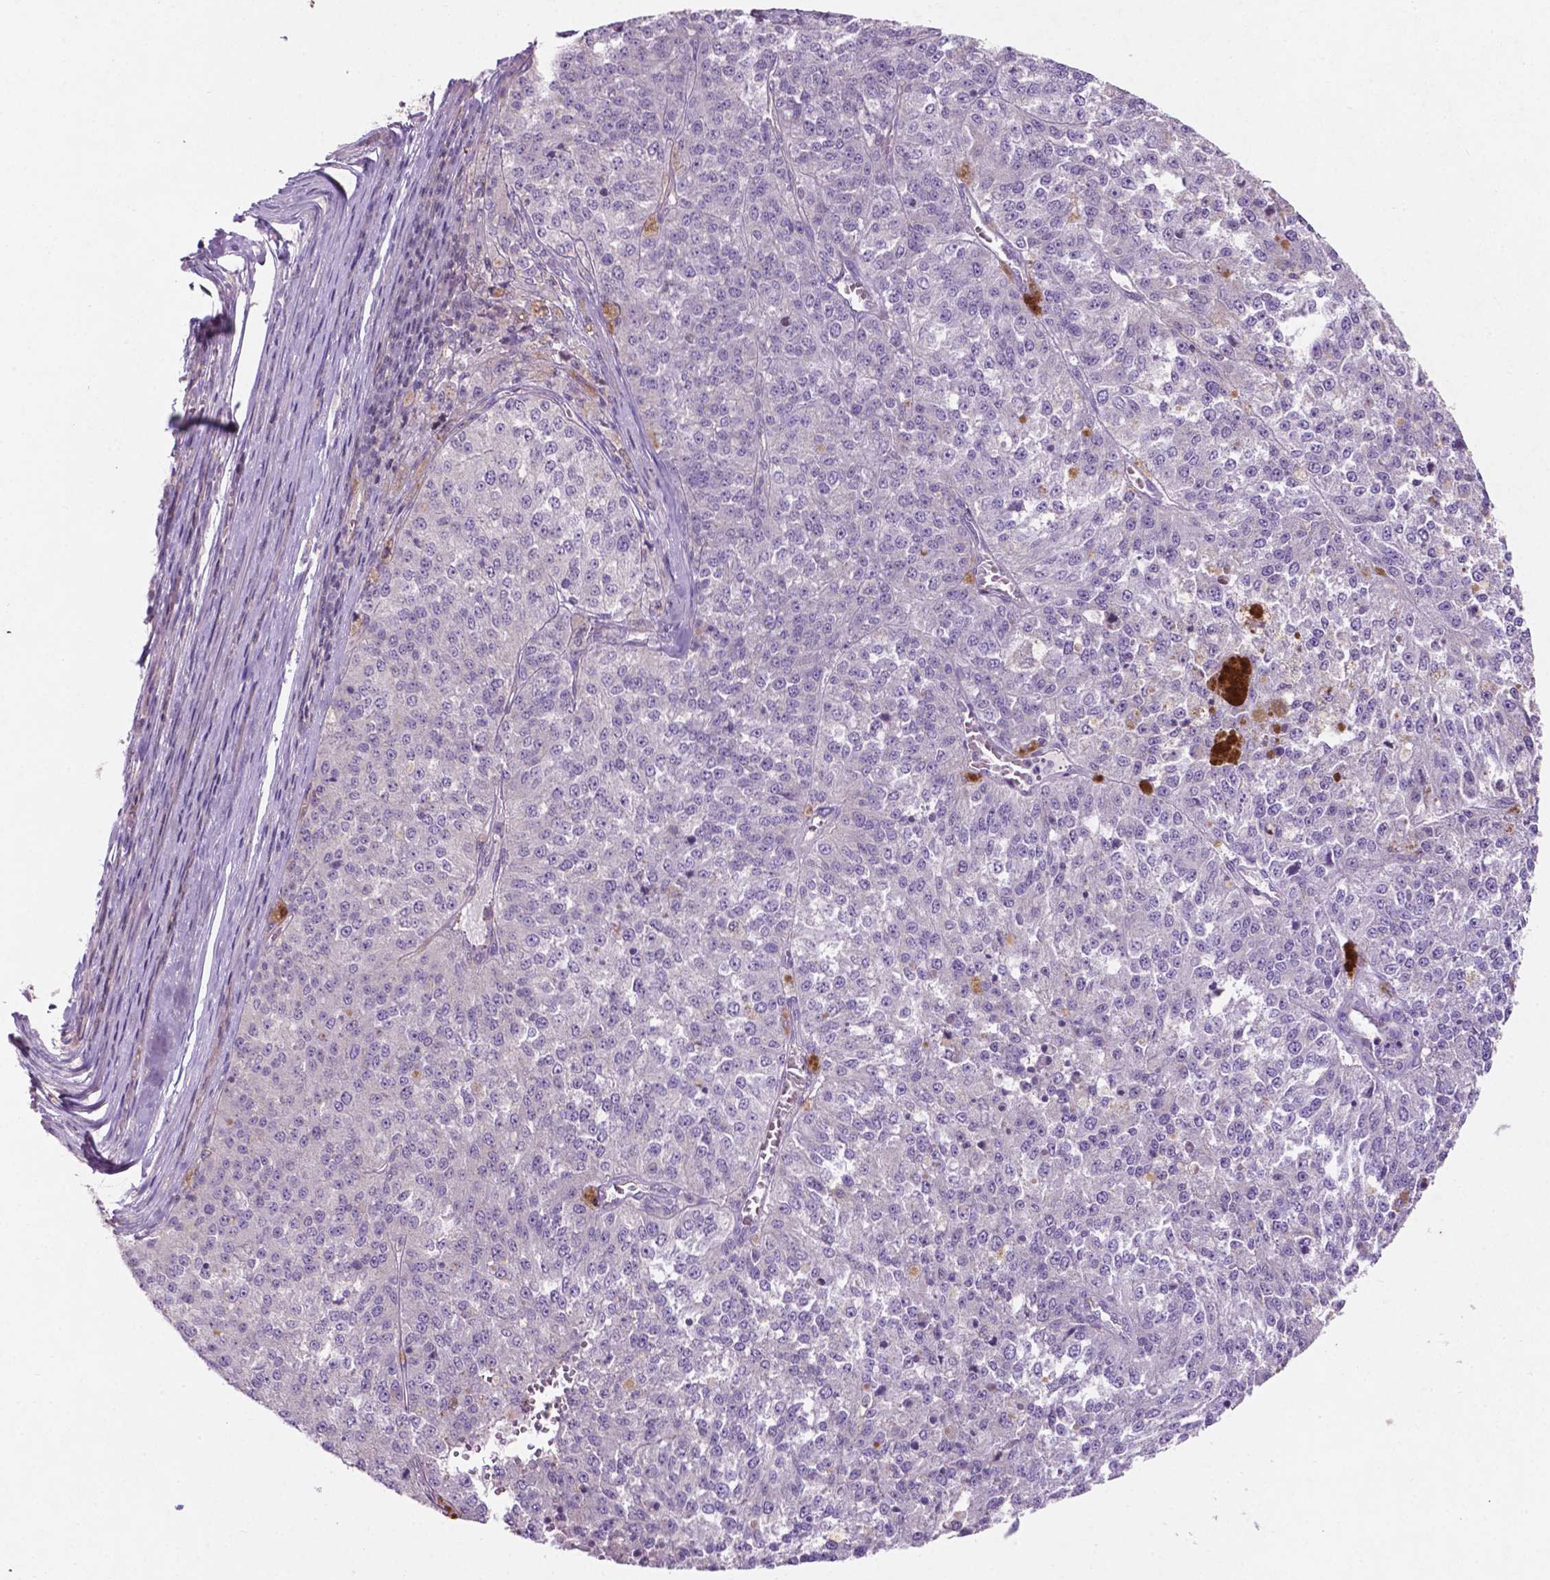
{"staining": {"intensity": "negative", "quantity": "none", "location": "none"}, "tissue": "melanoma", "cell_type": "Tumor cells", "image_type": "cancer", "snomed": [{"axis": "morphology", "description": "Malignant melanoma, Metastatic site"}, {"axis": "topography", "description": "Lymph node"}], "caption": "An immunohistochemistry (IHC) micrograph of malignant melanoma (metastatic site) is shown. There is no staining in tumor cells of malignant melanoma (metastatic site).", "gene": "ARL5C", "patient": {"sex": "female", "age": 64}}